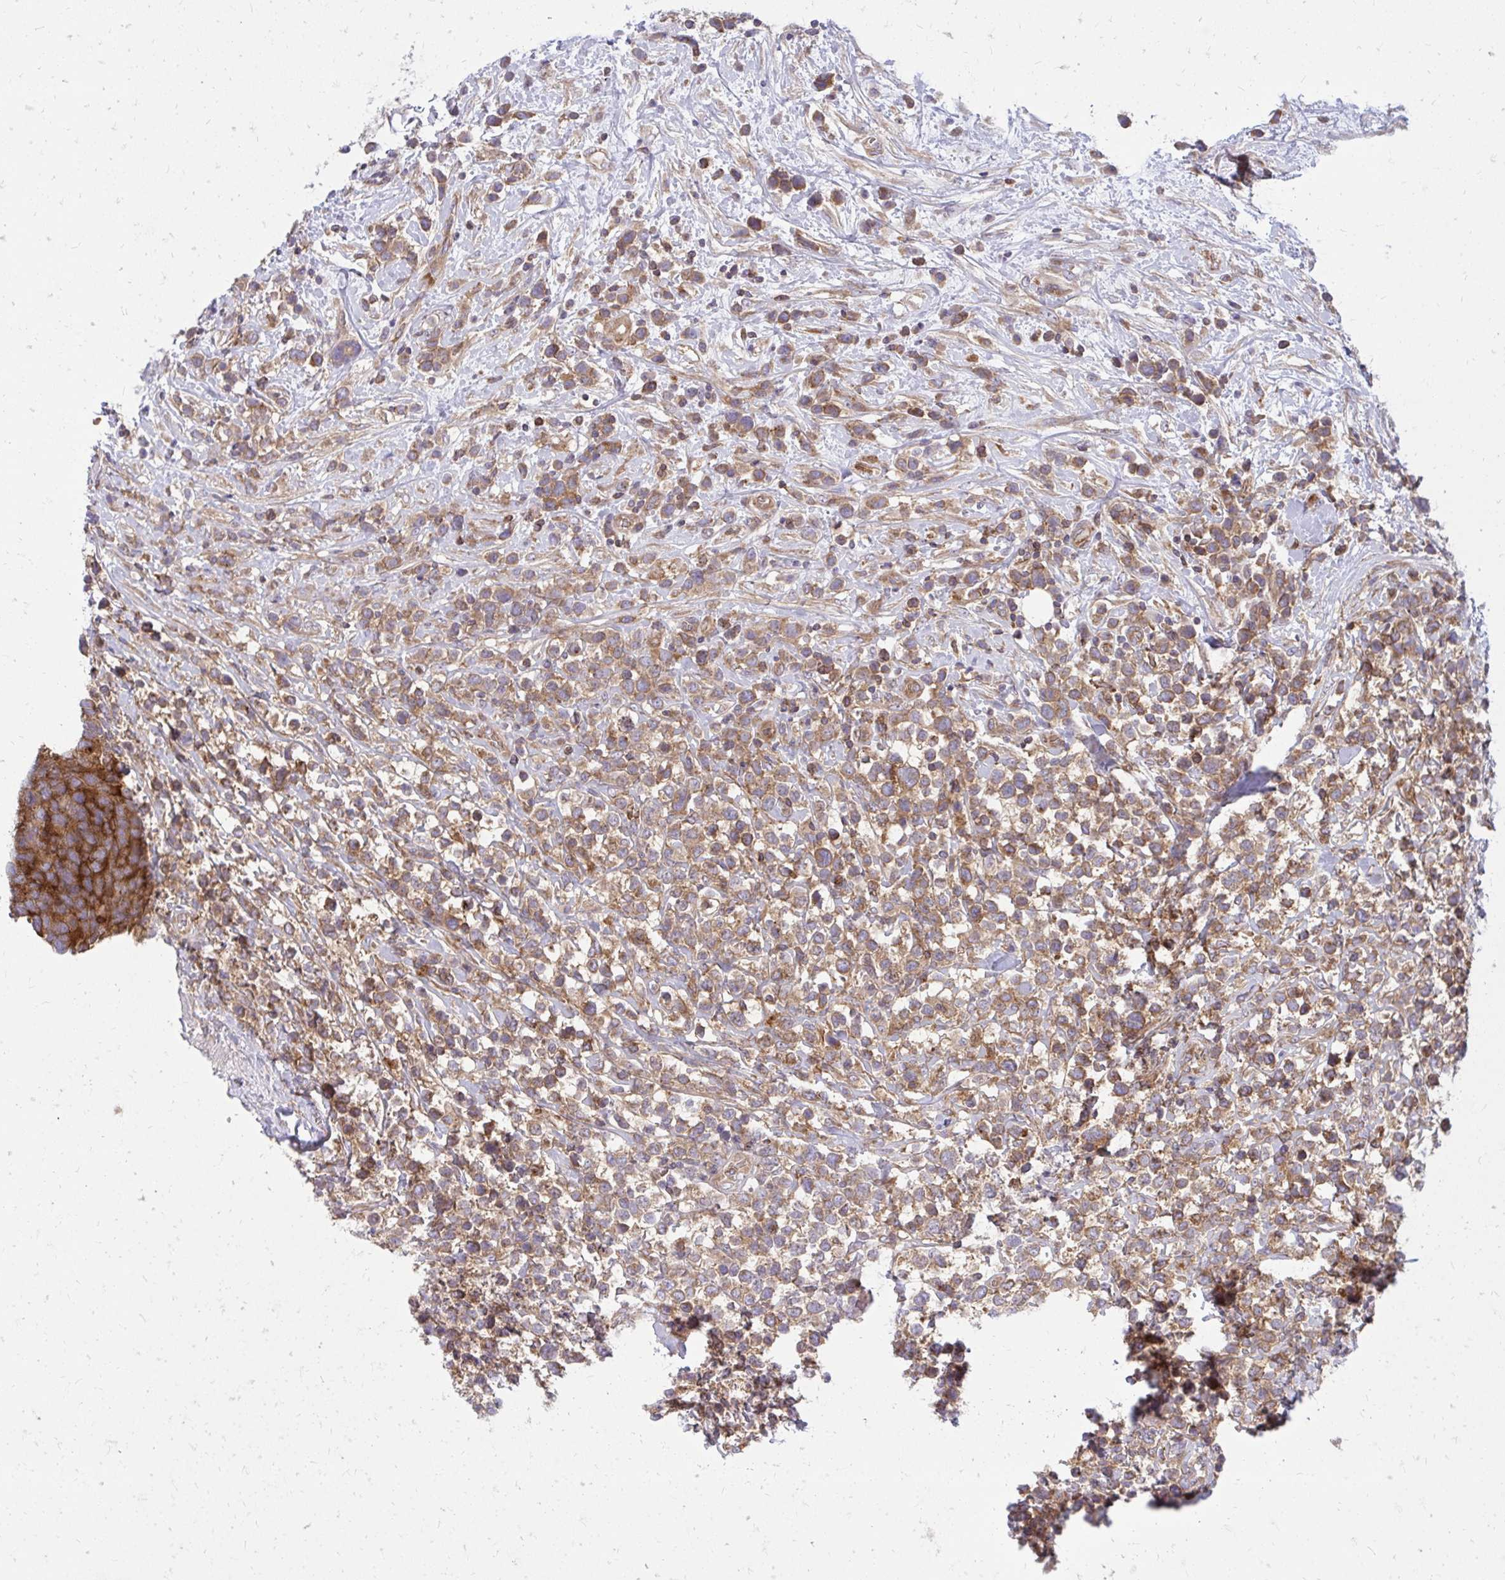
{"staining": {"intensity": "moderate", "quantity": "25%-75%", "location": "cytoplasmic/membranous"}, "tissue": "lymphoma", "cell_type": "Tumor cells", "image_type": "cancer", "snomed": [{"axis": "morphology", "description": "Malignant lymphoma, non-Hodgkin's type, High grade"}, {"axis": "topography", "description": "Soft tissue"}], "caption": "Human lymphoma stained with a brown dye displays moderate cytoplasmic/membranous positive staining in approximately 25%-75% of tumor cells.", "gene": "ASAP1", "patient": {"sex": "female", "age": 56}}